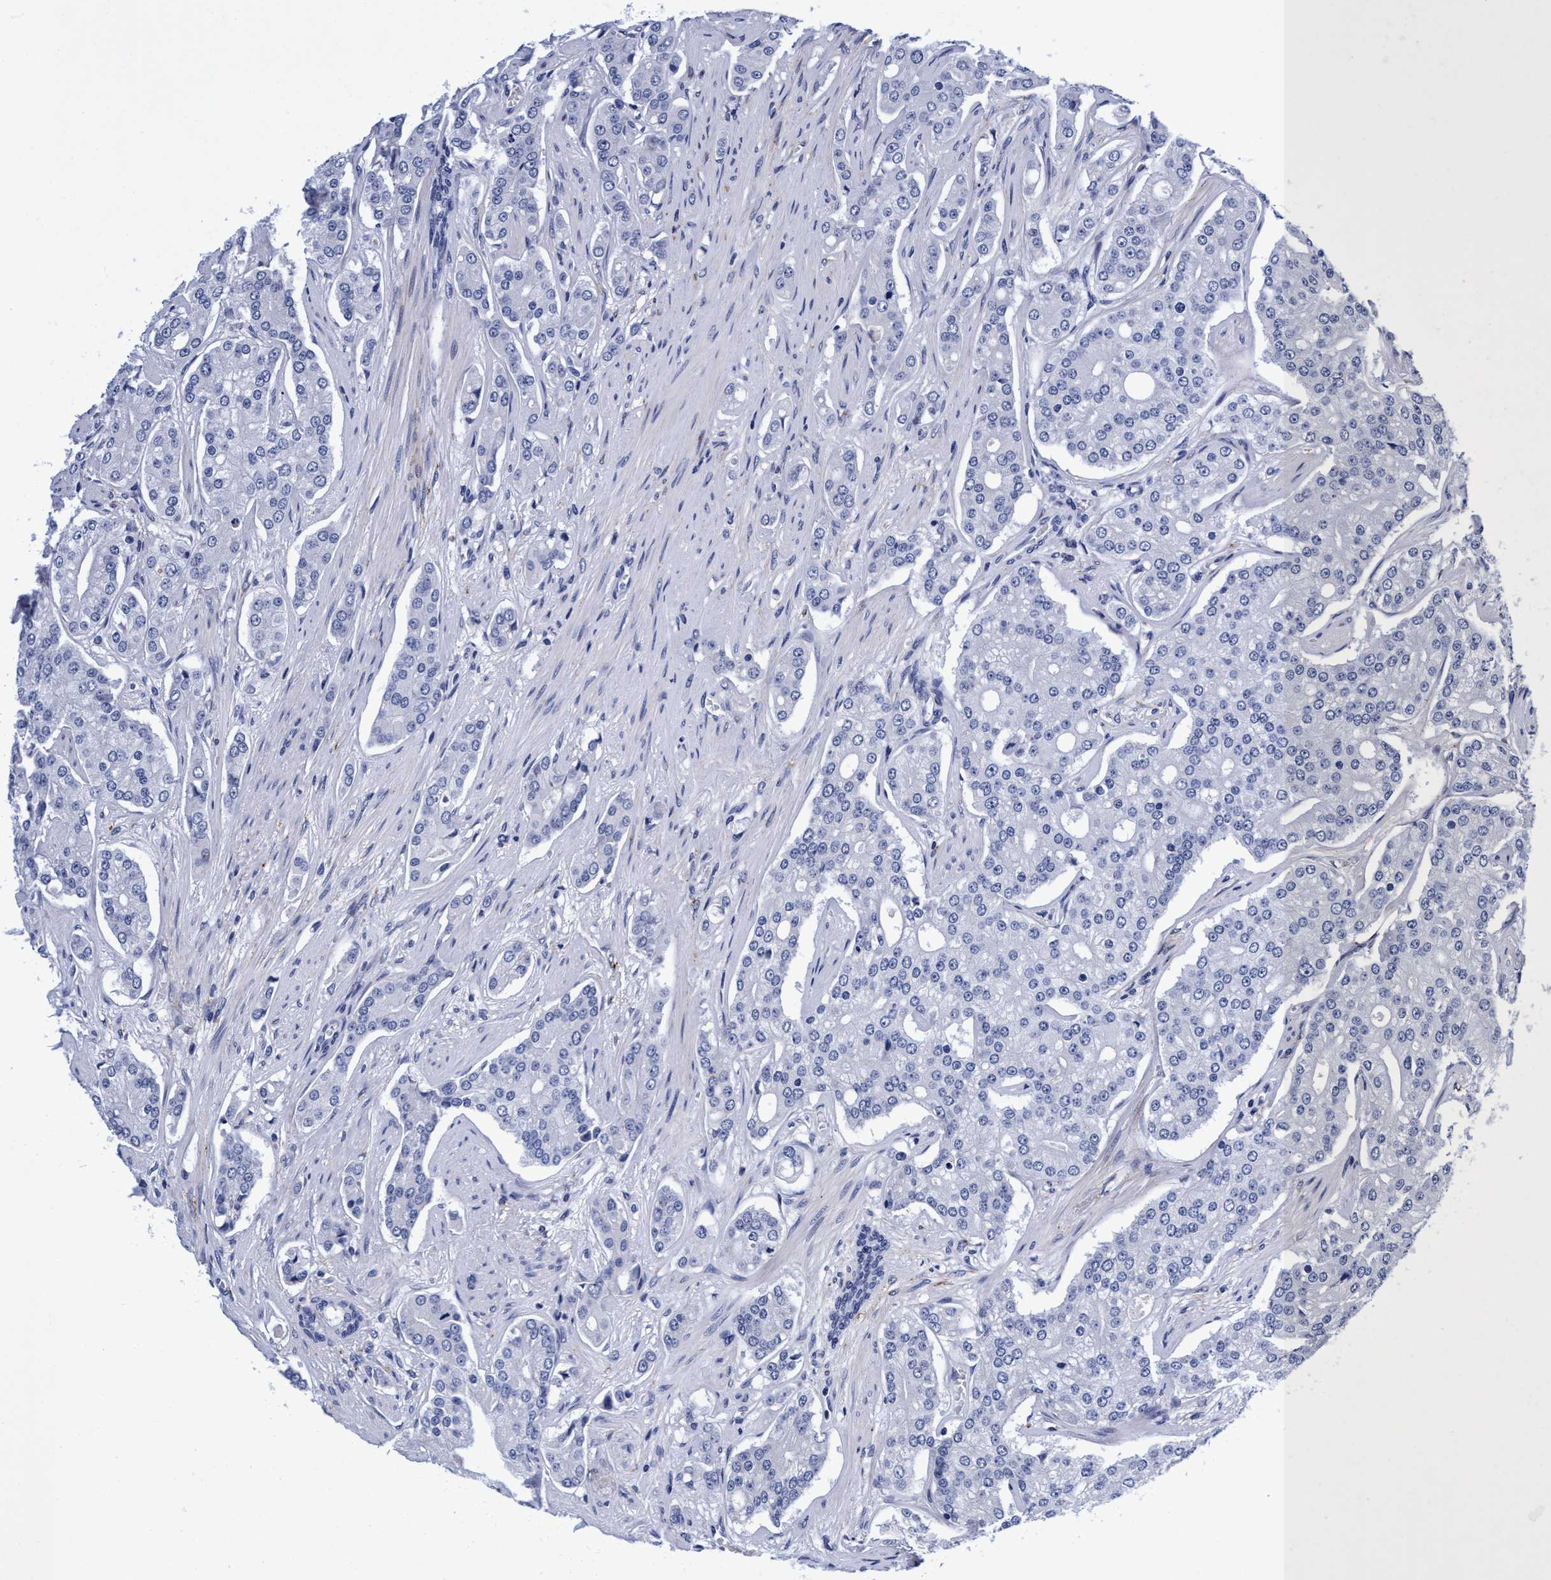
{"staining": {"intensity": "negative", "quantity": "none", "location": "none"}, "tissue": "prostate cancer", "cell_type": "Tumor cells", "image_type": "cancer", "snomed": [{"axis": "morphology", "description": "Adenocarcinoma, High grade"}, {"axis": "topography", "description": "Prostate"}], "caption": "A photomicrograph of human adenocarcinoma (high-grade) (prostate) is negative for staining in tumor cells. (Immunohistochemistry (ihc), brightfield microscopy, high magnification).", "gene": "PLPPR1", "patient": {"sex": "male", "age": 71}}